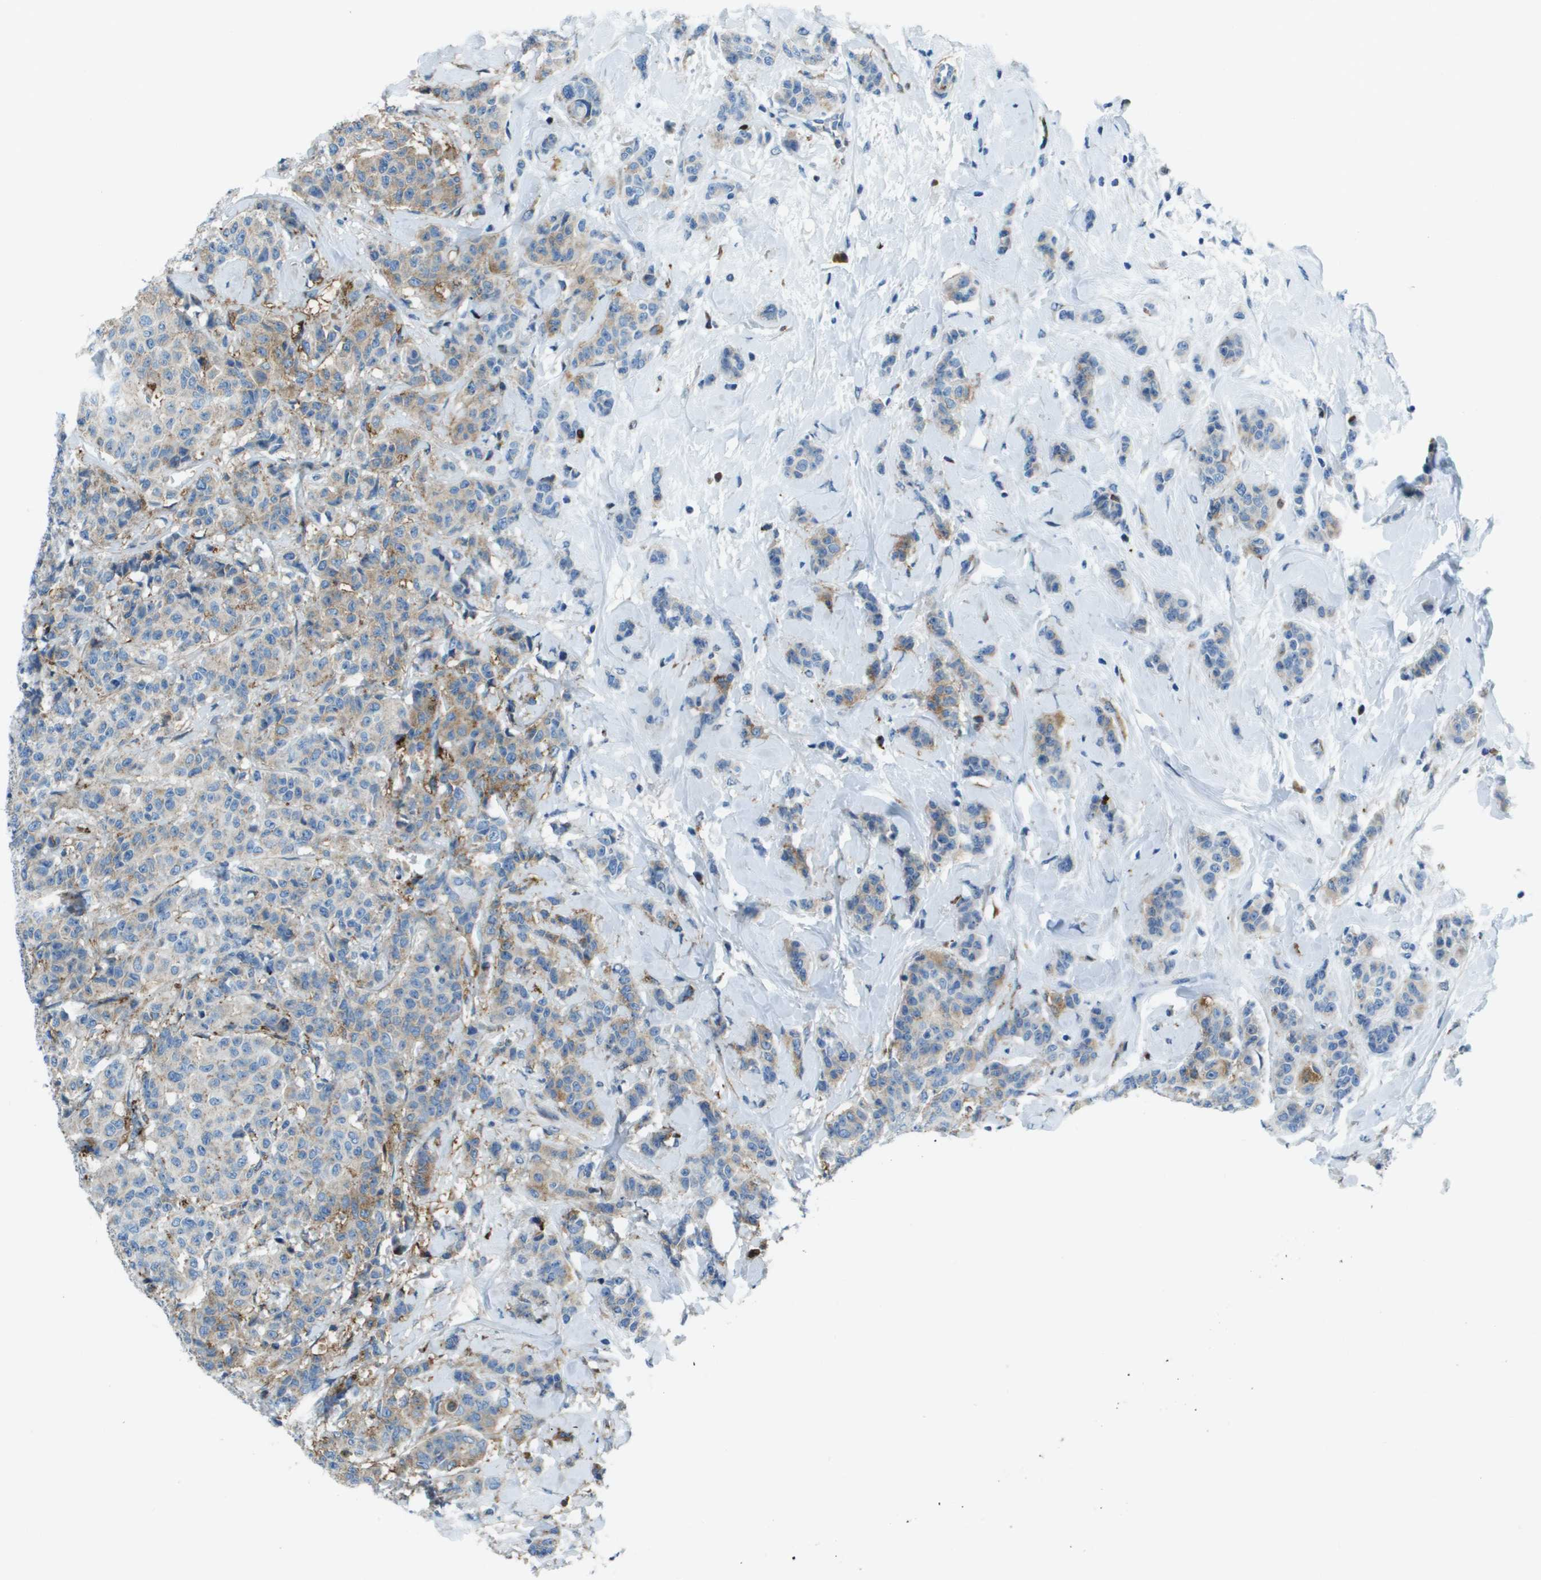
{"staining": {"intensity": "weak", "quantity": "25%-75%", "location": "cytoplasmic/membranous"}, "tissue": "breast cancer", "cell_type": "Tumor cells", "image_type": "cancer", "snomed": [{"axis": "morphology", "description": "Normal tissue, NOS"}, {"axis": "morphology", "description": "Duct carcinoma"}, {"axis": "topography", "description": "Breast"}], "caption": "Protein staining of breast infiltrating ductal carcinoma tissue displays weak cytoplasmic/membranous positivity in approximately 25%-75% of tumor cells.", "gene": "SDC1", "patient": {"sex": "female", "age": 40}}